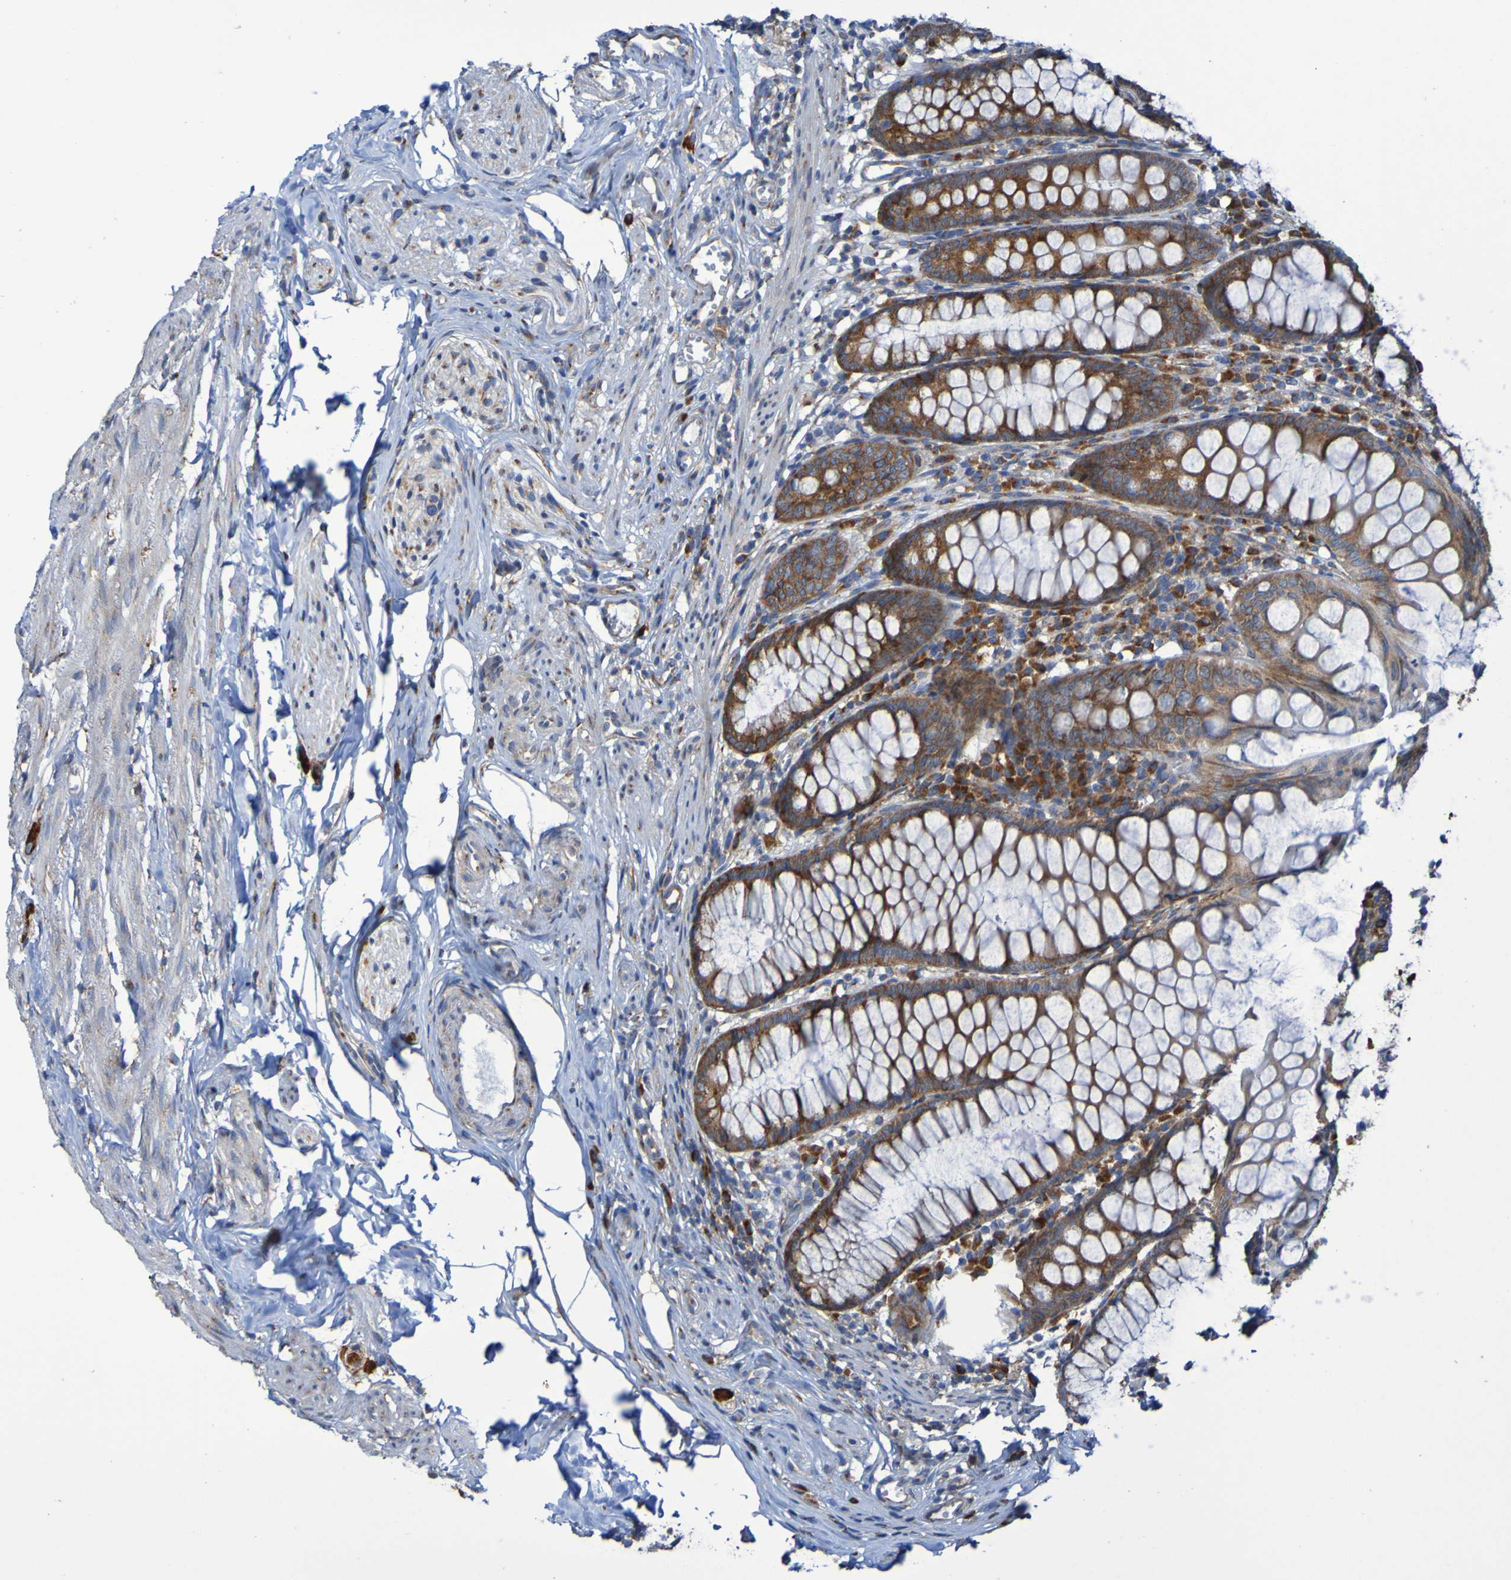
{"staining": {"intensity": "strong", "quantity": ">75%", "location": "cytoplasmic/membranous"}, "tissue": "appendix", "cell_type": "Glandular cells", "image_type": "normal", "snomed": [{"axis": "morphology", "description": "Normal tissue, NOS"}, {"axis": "topography", "description": "Appendix"}], "caption": "Protein staining of benign appendix demonstrates strong cytoplasmic/membranous positivity in approximately >75% of glandular cells.", "gene": "FKBP3", "patient": {"sex": "female", "age": 77}}